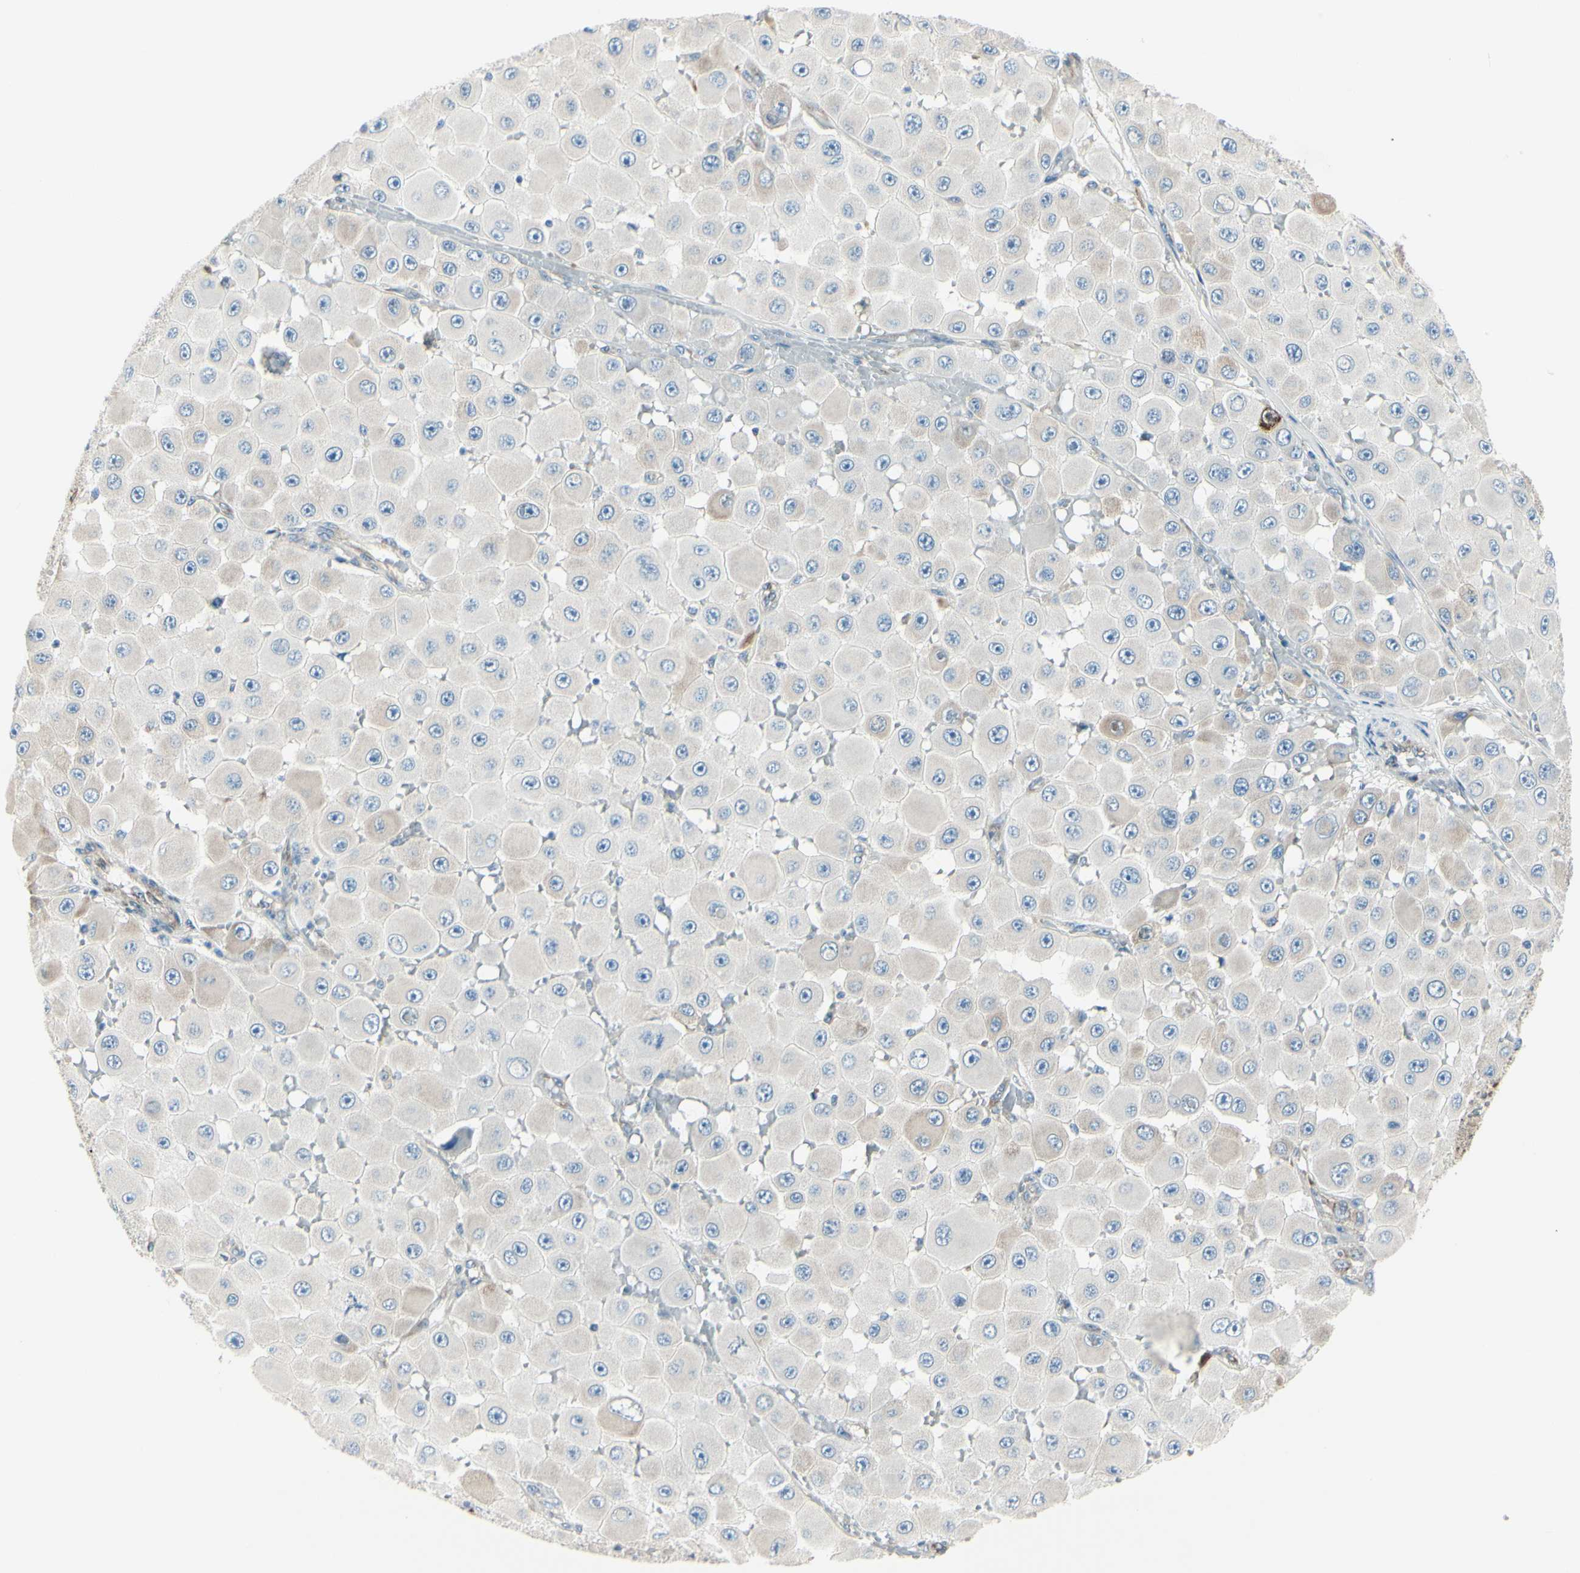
{"staining": {"intensity": "weak", "quantity": ">75%", "location": "cytoplasmic/membranous"}, "tissue": "melanoma", "cell_type": "Tumor cells", "image_type": "cancer", "snomed": [{"axis": "morphology", "description": "Malignant melanoma, NOS"}, {"axis": "topography", "description": "Skin"}], "caption": "The image exhibits staining of malignant melanoma, revealing weak cytoplasmic/membranous protein expression (brown color) within tumor cells.", "gene": "SELENOS", "patient": {"sex": "female", "age": 81}}